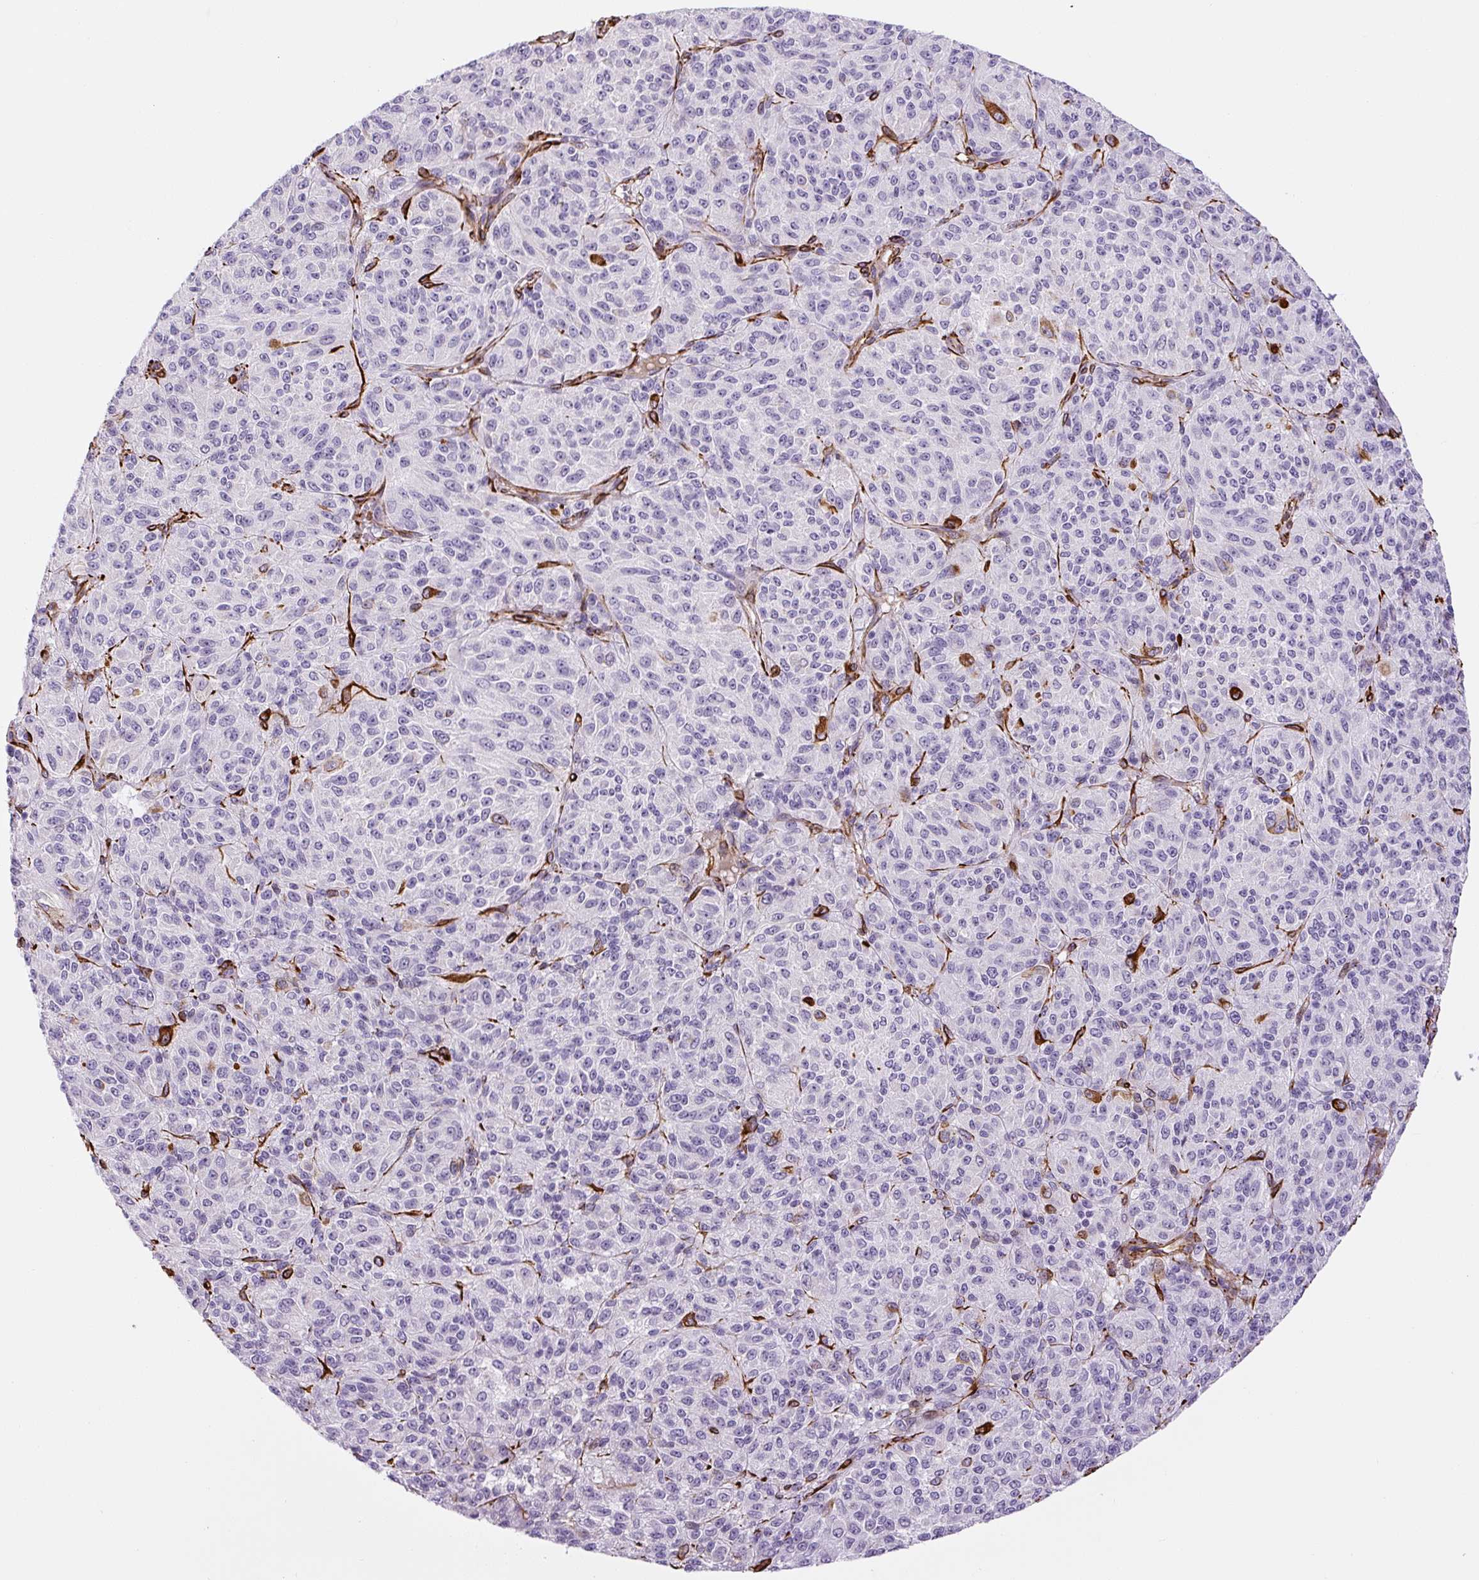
{"staining": {"intensity": "negative", "quantity": "none", "location": "none"}, "tissue": "melanoma", "cell_type": "Tumor cells", "image_type": "cancer", "snomed": [{"axis": "morphology", "description": "Malignant melanoma, Metastatic site"}, {"axis": "topography", "description": "Brain"}], "caption": "Tumor cells are negative for protein expression in human malignant melanoma (metastatic site).", "gene": "NES", "patient": {"sex": "female", "age": 56}}